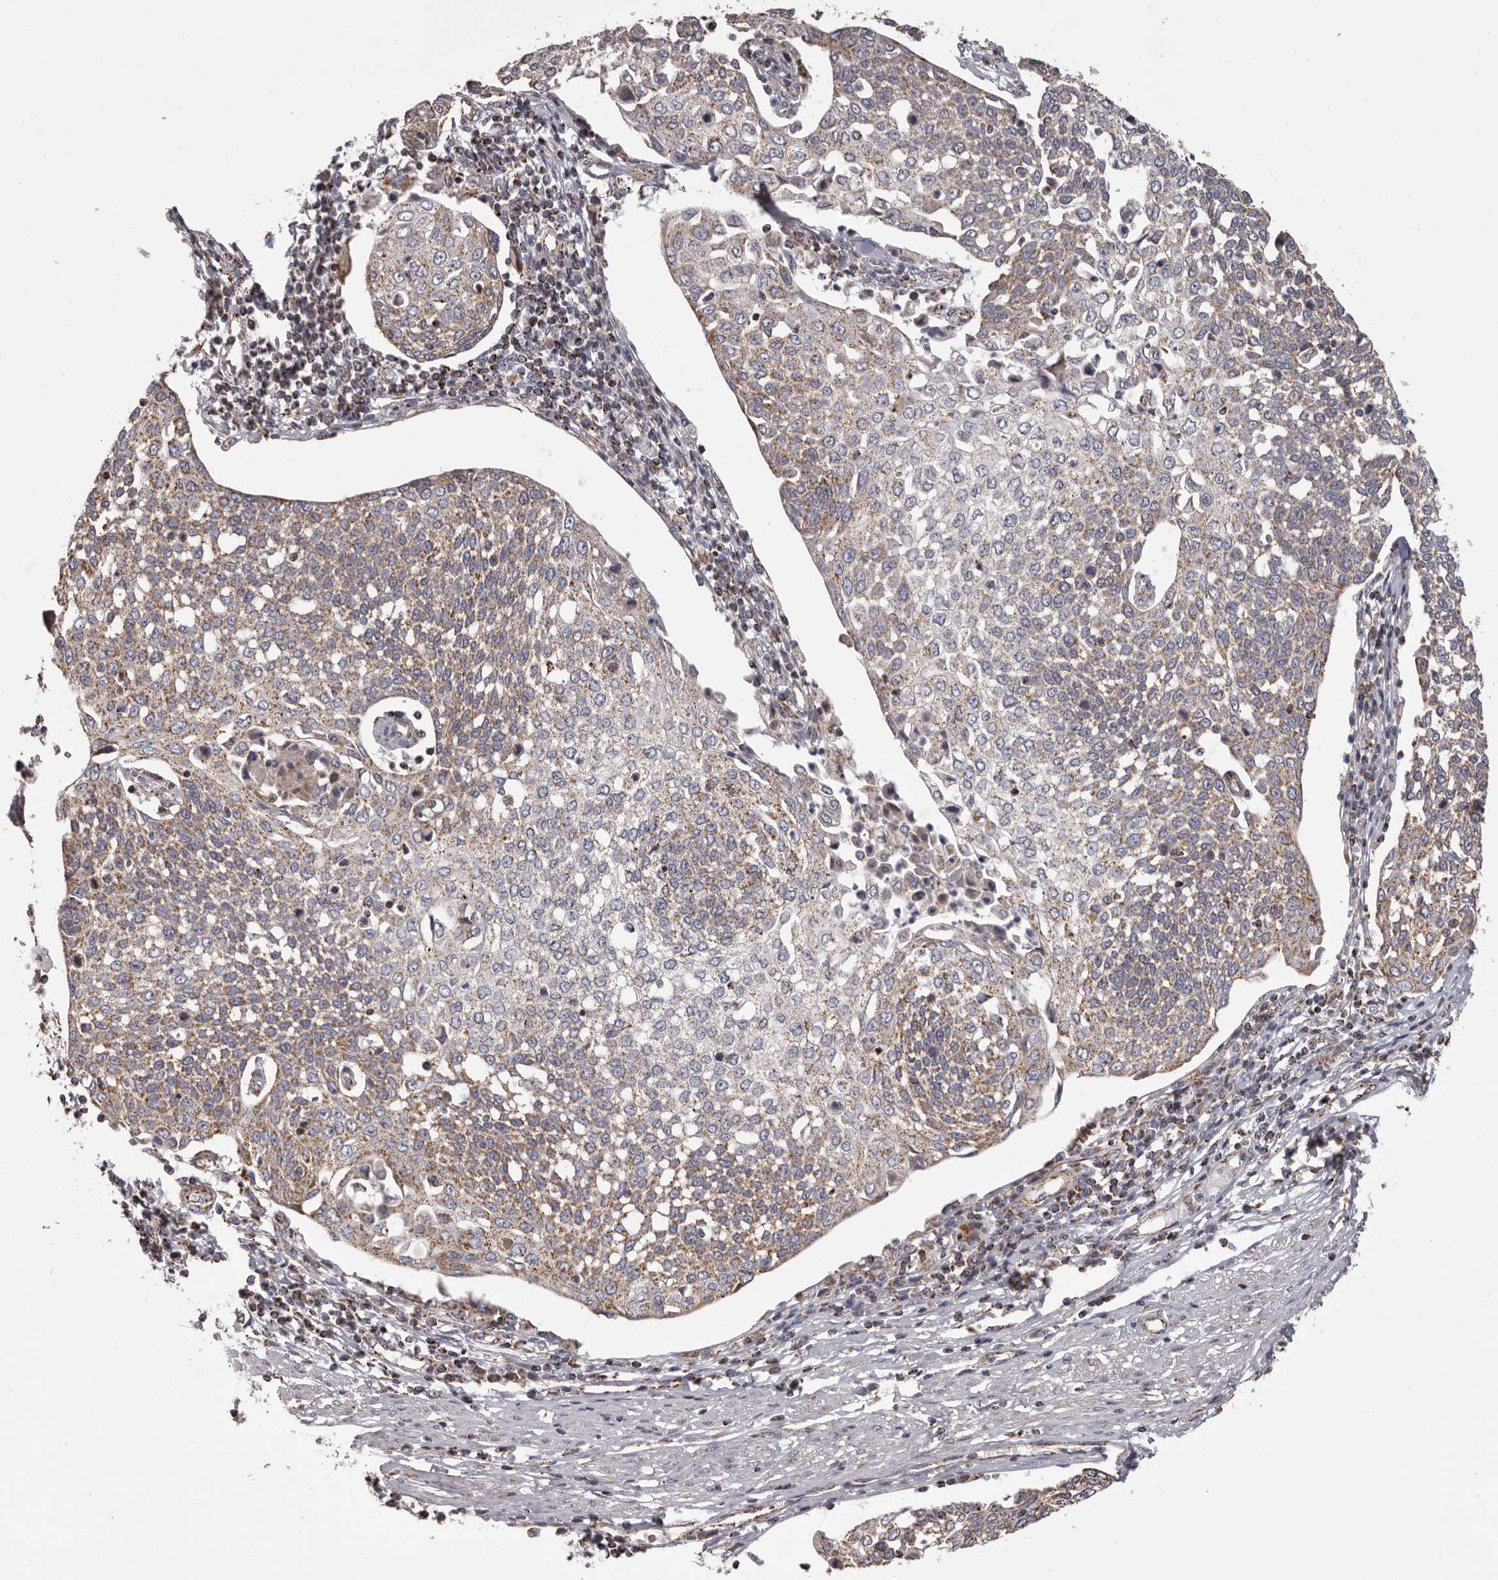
{"staining": {"intensity": "weak", "quantity": "25%-75%", "location": "cytoplasmic/membranous"}, "tissue": "cervical cancer", "cell_type": "Tumor cells", "image_type": "cancer", "snomed": [{"axis": "morphology", "description": "Squamous cell carcinoma, NOS"}, {"axis": "topography", "description": "Cervix"}], "caption": "Protein expression by IHC demonstrates weak cytoplasmic/membranous positivity in approximately 25%-75% of tumor cells in squamous cell carcinoma (cervical).", "gene": "CHRM2", "patient": {"sex": "female", "age": 34}}